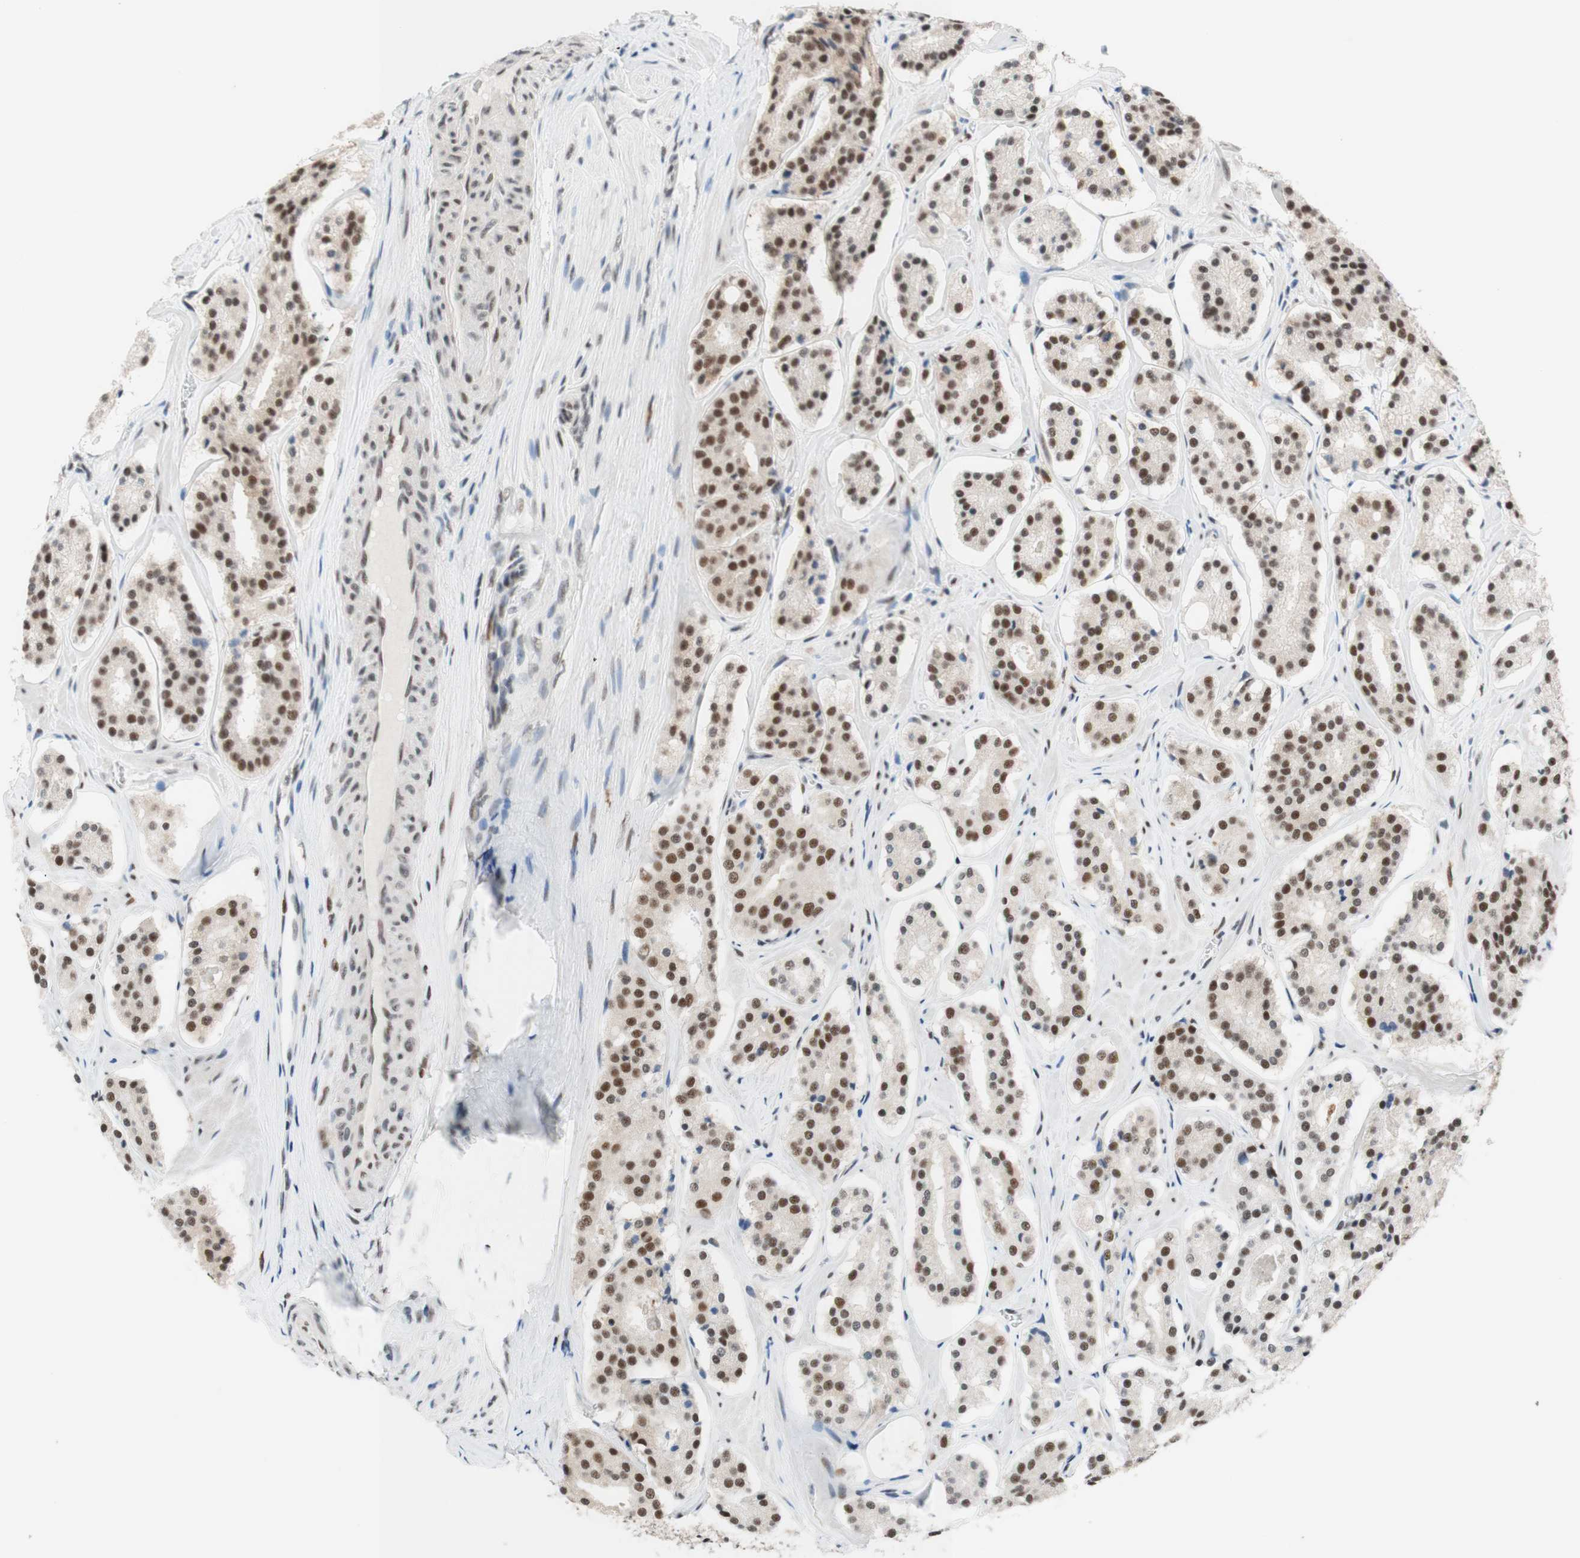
{"staining": {"intensity": "strong", "quantity": ">75%", "location": "nuclear"}, "tissue": "prostate cancer", "cell_type": "Tumor cells", "image_type": "cancer", "snomed": [{"axis": "morphology", "description": "Adenocarcinoma, High grade"}, {"axis": "topography", "description": "Prostate"}], "caption": "An immunohistochemistry (IHC) micrograph of tumor tissue is shown. Protein staining in brown labels strong nuclear positivity in prostate cancer (adenocarcinoma (high-grade)) within tumor cells.", "gene": "PRPF19", "patient": {"sex": "male", "age": 60}}